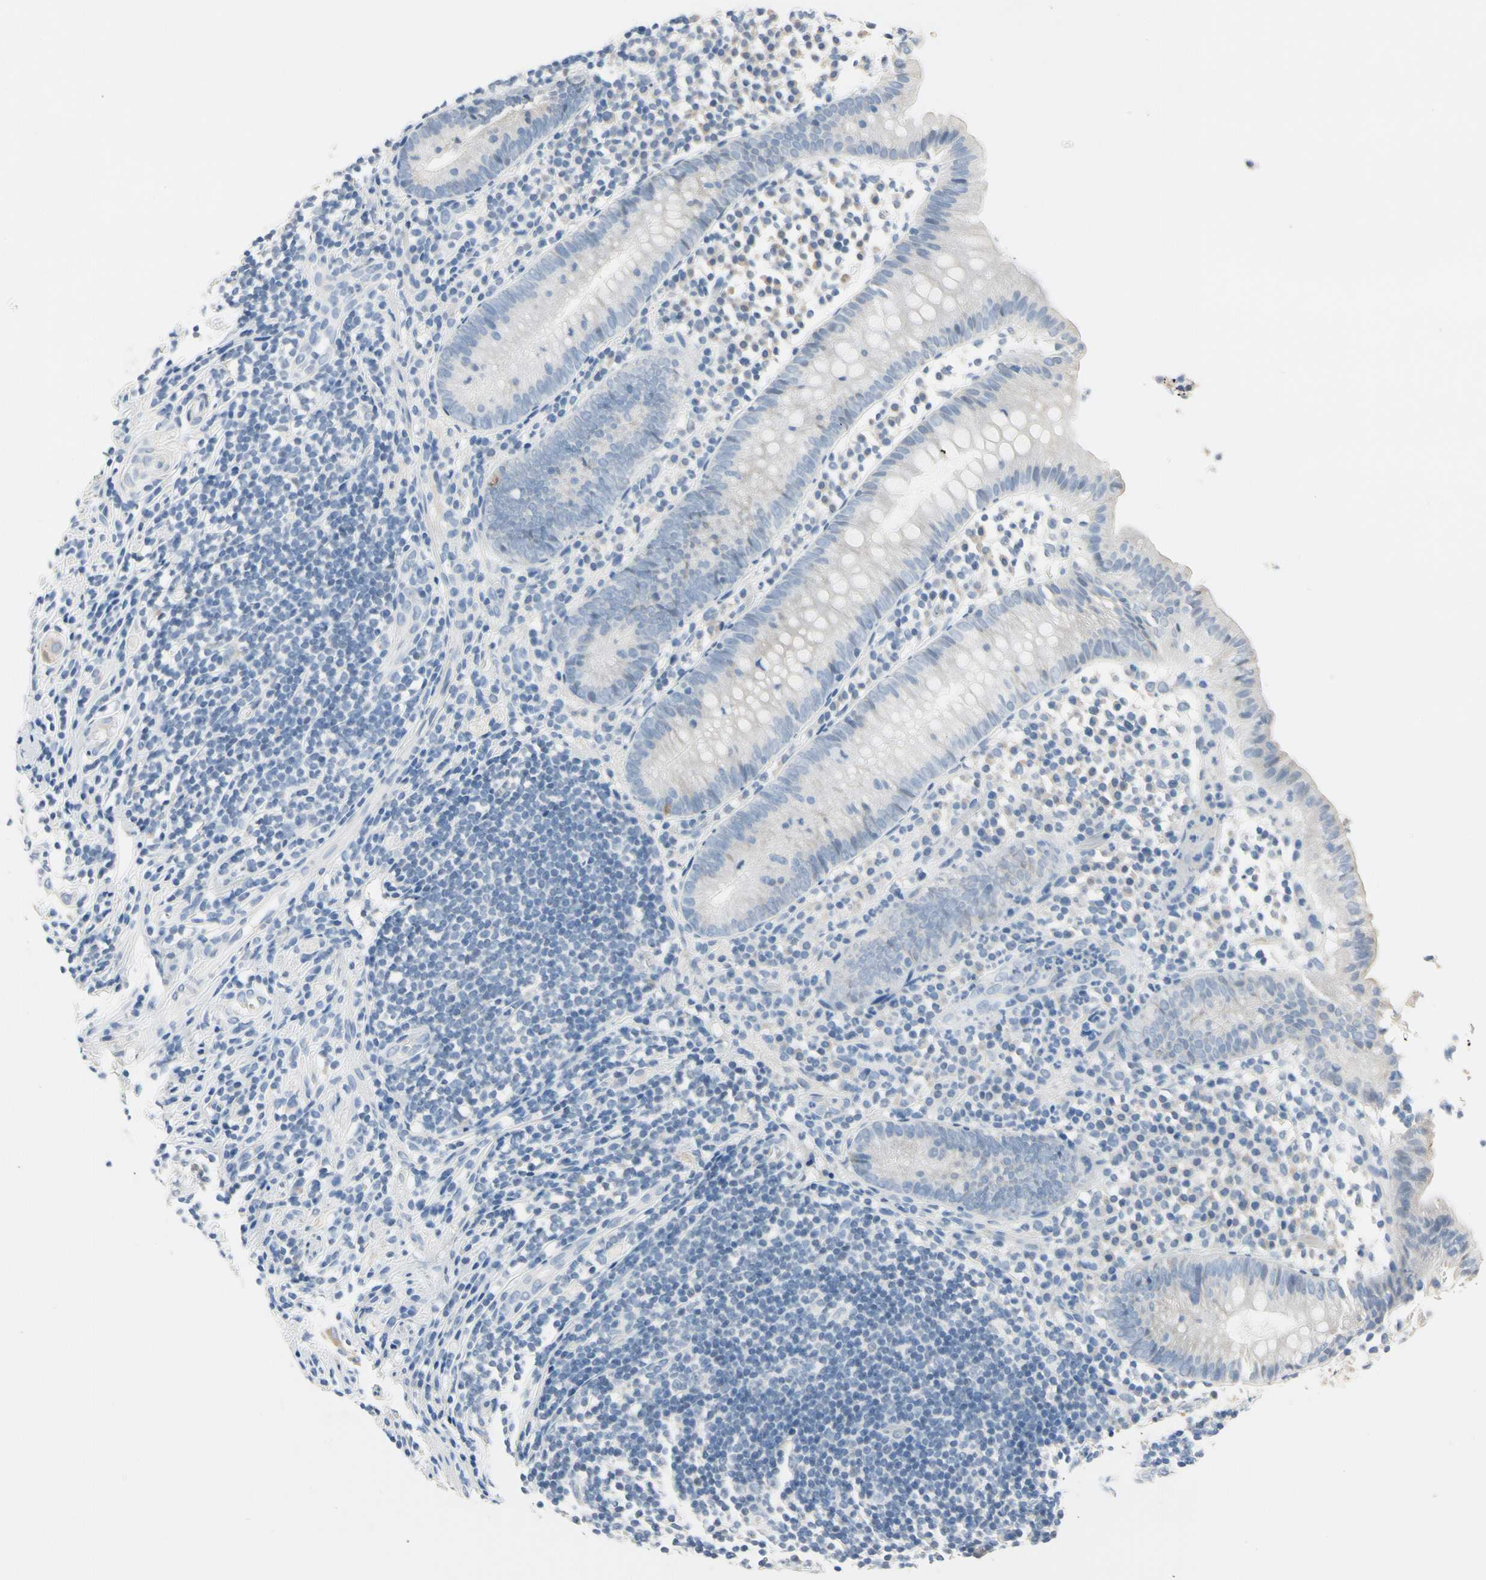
{"staining": {"intensity": "negative", "quantity": "none", "location": "none"}, "tissue": "appendix", "cell_type": "Glandular cells", "image_type": "normal", "snomed": [{"axis": "morphology", "description": "Normal tissue, NOS"}, {"axis": "topography", "description": "Appendix"}], "caption": "Protein analysis of unremarkable appendix exhibits no significant expression in glandular cells. The staining is performed using DAB brown chromogen with nuclei counter-stained in using hematoxylin.", "gene": "MARK1", "patient": {"sex": "male", "age": 25}}